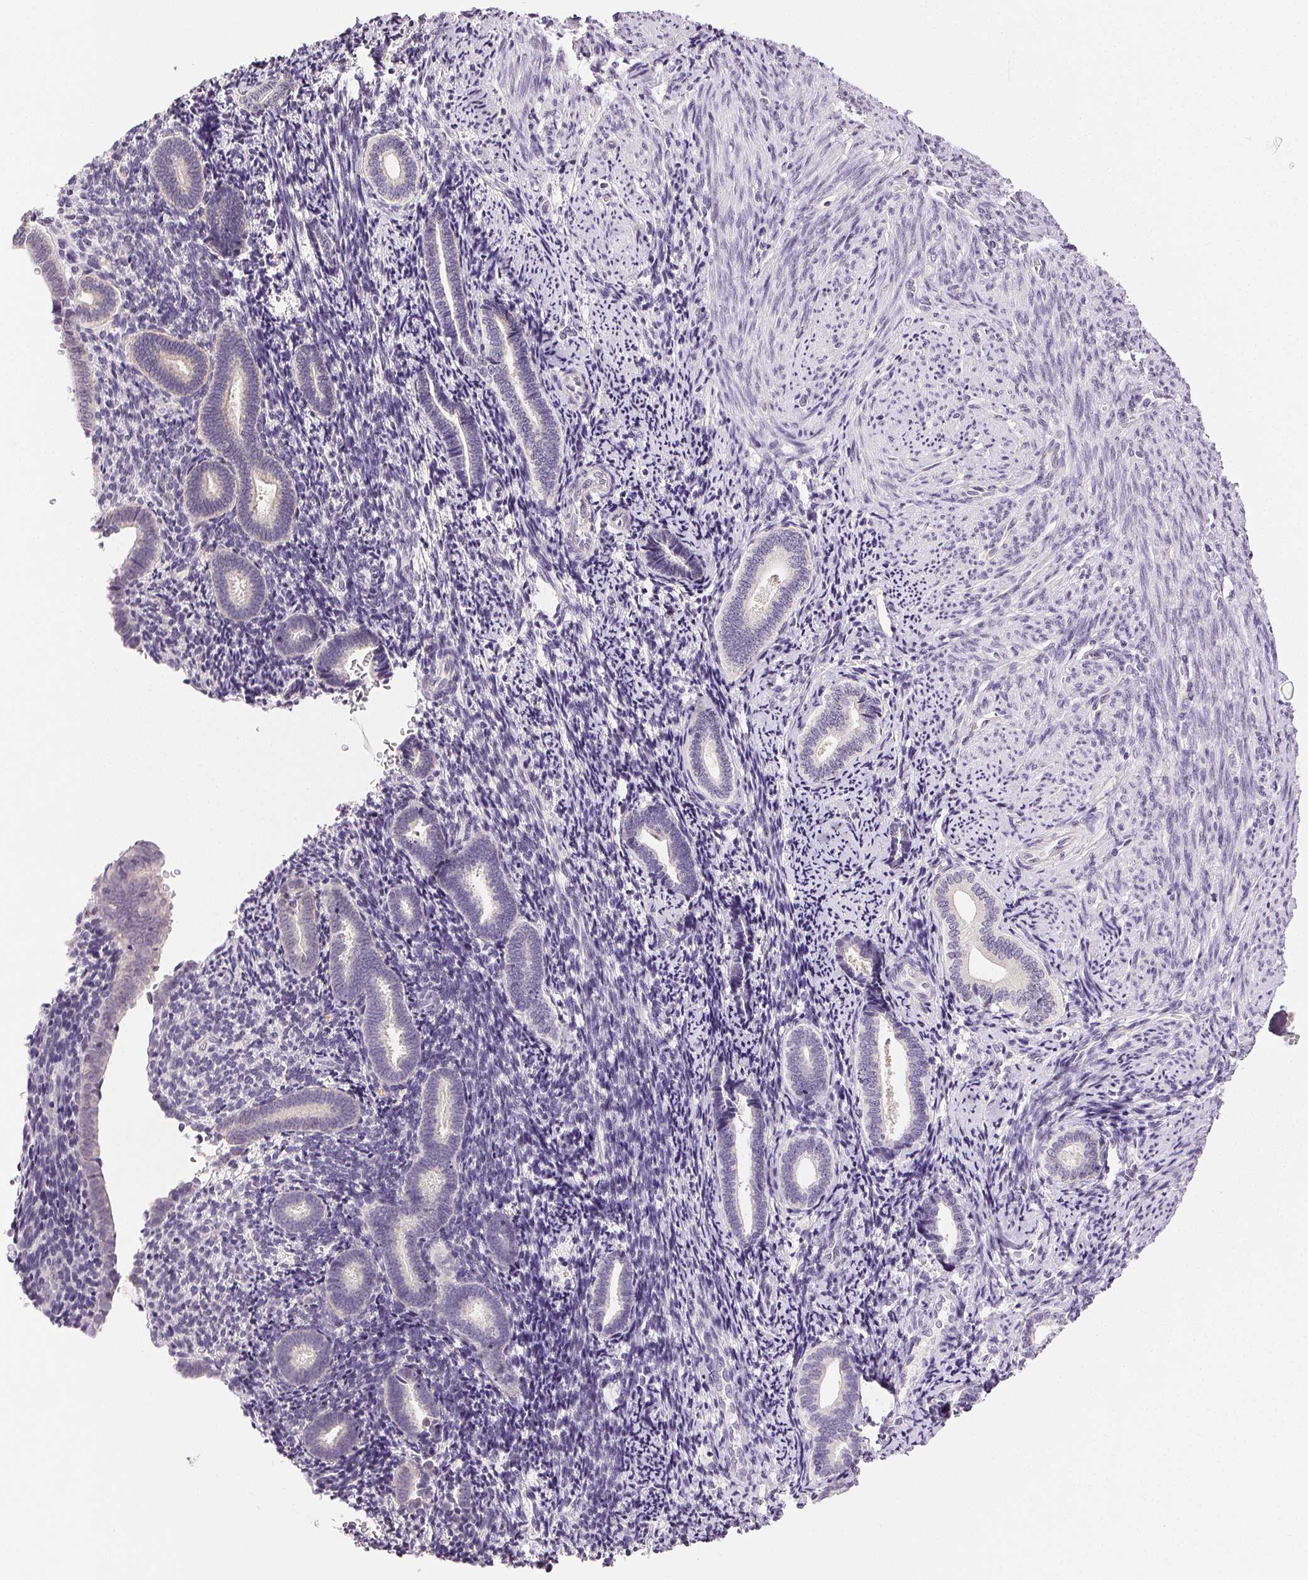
{"staining": {"intensity": "negative", "quantity": "none", "location": "none"}, "tissue": "endometrium", "cell_type": "Cells in endometrial stroma", "image_type": "normal", "snomed": [{"axis": "morphology", "description": "Normal tissue, NOS"}, {"axis": "topography", "description": "Endometrium"}], "caption": "Immunohistochemistry image of unremarkable human endometrium stained for a protein (brown), which shows no expression in cells in endometrial stroma. (DAB immunohistochemistry, high magnification).", "gene": "PLCB1", "patient": {"sex": "female", "age": 57}}